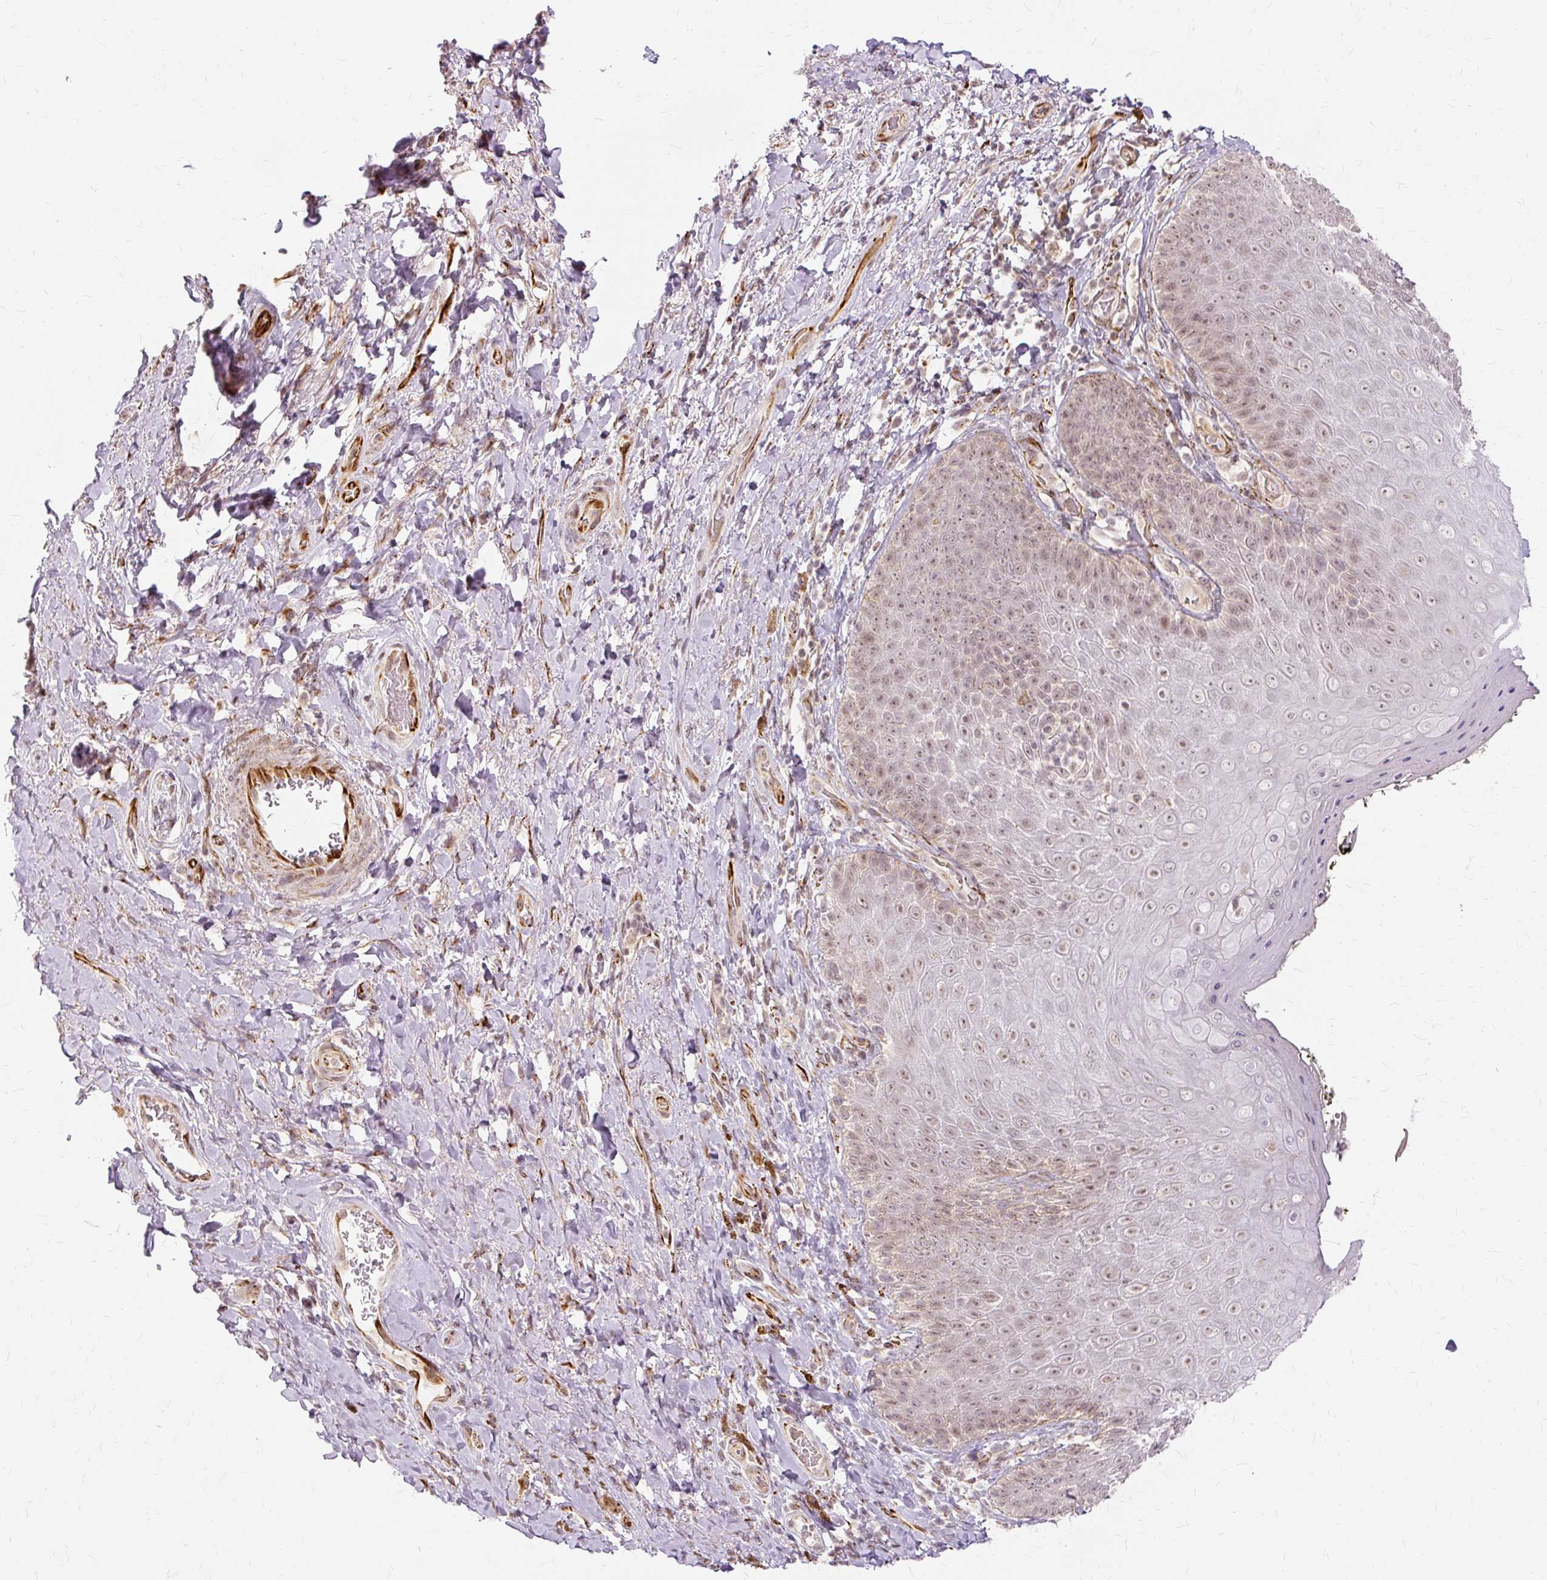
{"staining": {"intensity": "moderate", "quantity": "25%-75%", "location": "cytoplasmic/membranous,nuclear"}, "tissue": "skin", "cell_type": "Epidermal cells", "image_type": "normal", "snomed": [{"axis": "morphology", "description": "Normal tissue, NOS"}, {"axis": "topography", "description": "Anal"}, {"axis": "topography", "description": "Peripheral nerve tissue"}], "caption": "This is a micrograph of immunohistochemistry (IHC) staining of benign skin, which shows moderate expression in the cytoplasmic/membranous,nuclear of epidermal cells.", "gene": "MMACHC", "patient": {"sex": "male", "age": 53}}